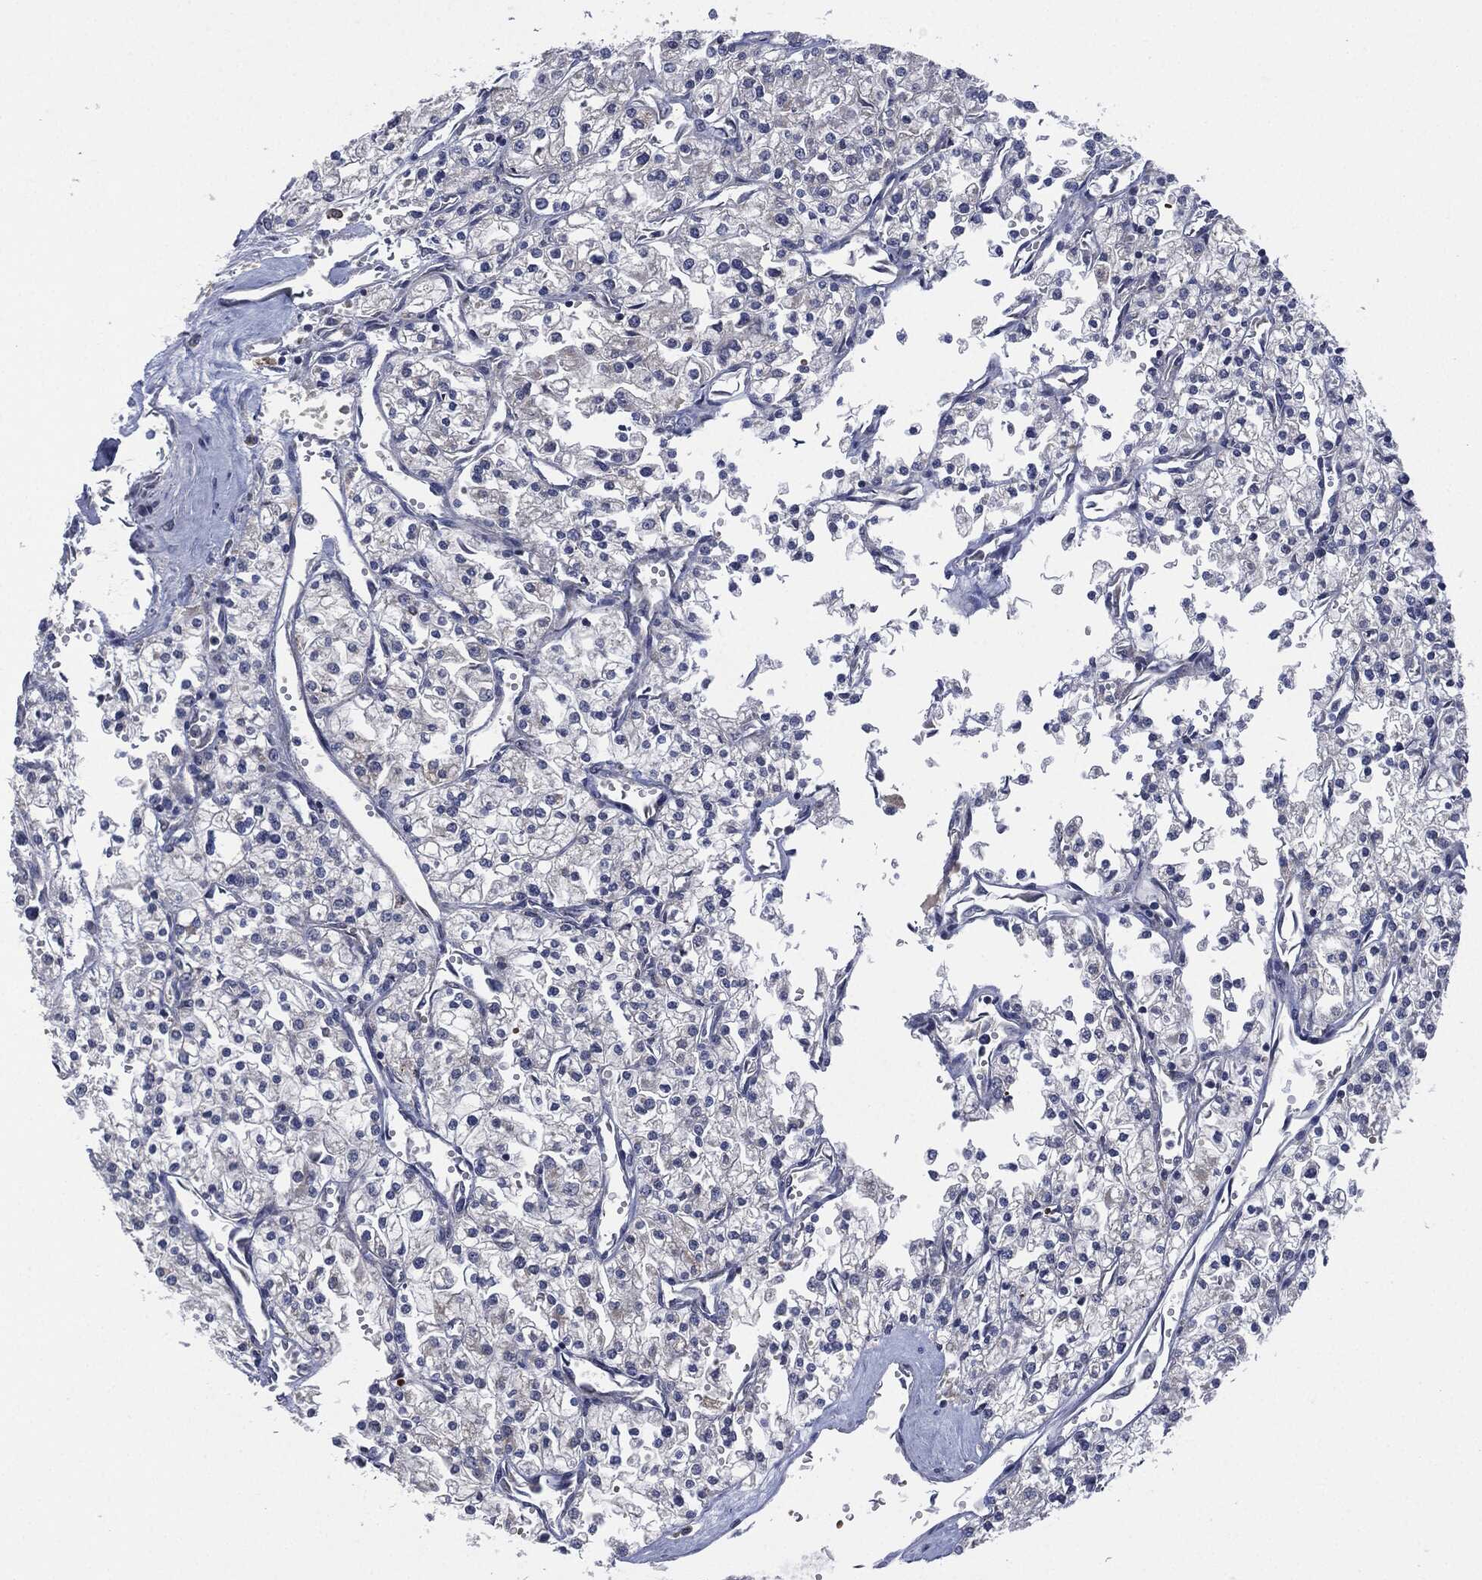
{"staining": {"intensity": "negative", "quantity": "none", "location": "none"}, "tissue": "renal cancer", "cell_type": "Tumor cells", "image_type": "cancer", "snomed": [{"axis": "morphology", "description": "Adenocarcinoma, NOS"}, {"axis": "topography", "description": "Kidney"}], "caption": "High power microscopy histopathology image of an immunohistochemistry photomicrograph of renal cancer (adenocarcinoma), revealing no significant expression in tumor cells. (Stains: DAB (3,3'-diaminobenzidine) immunohistochemistry (IHC) with hematoxylin counter stain, Microscopy: brightfield microscopy at high magnification).", "gene": "SIGLEC9", "patient": {"sex": "male", "age": 80}}